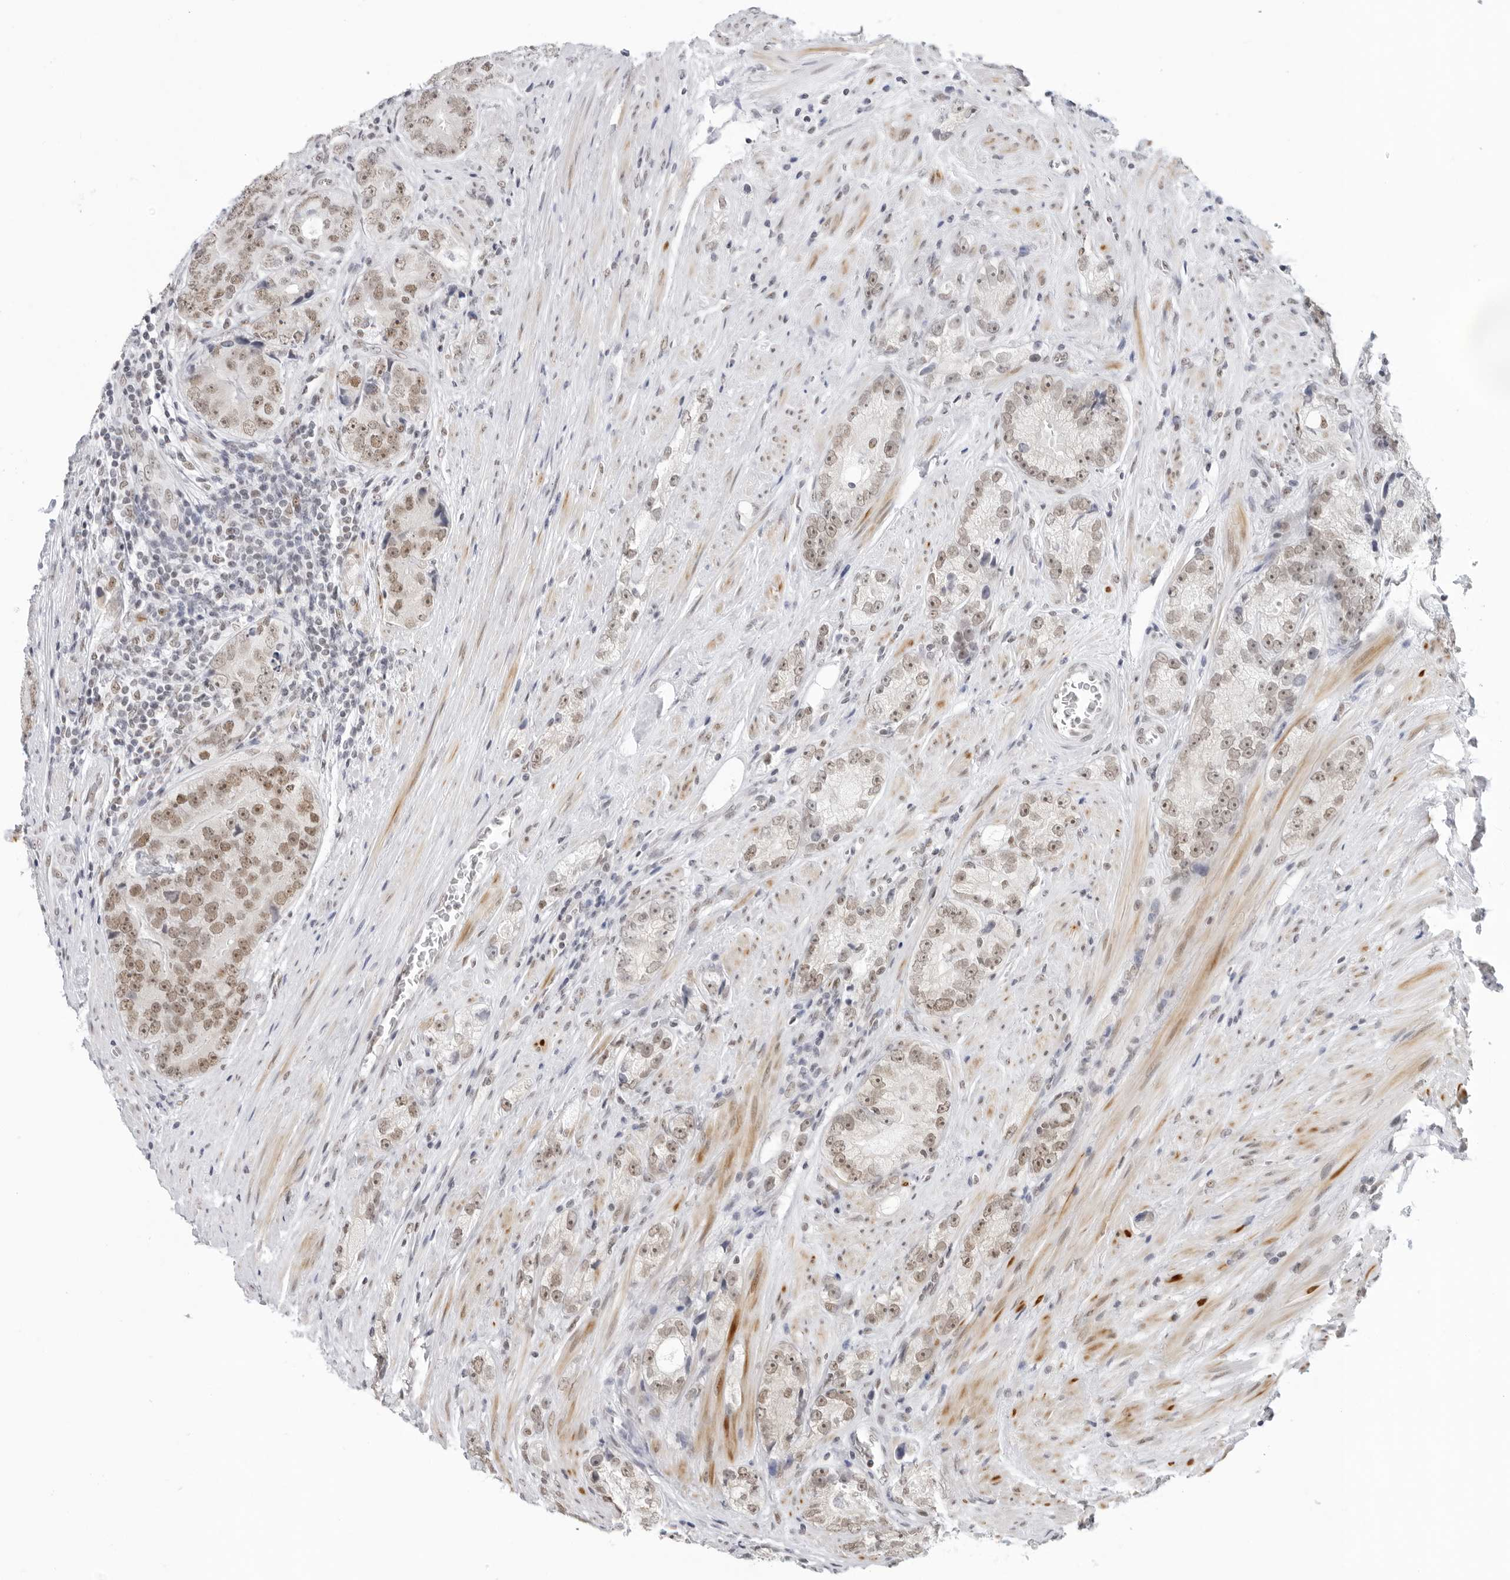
{"staining": {"intensity": "weak", "quantity": ">75%", "location": "nuclear"}, "tissue": "prostate cancer", "cell_type": "Tumor cells", "image_type": "cancer", "snomed": [{"axis": "morphology", "description": "Adenocarcinoma, High grade"}, {"axis": "topography", "description": "Prostate"}], "caption": "Immunohistochemical staining of prostate cancer (adenocarcinoma (high-grade)) reveals low levels of weak nuclear protein staining in approximately >75% of tumor cells.", "gene": "FOXK2", "patient": {"sex": "male", "age": 56}}